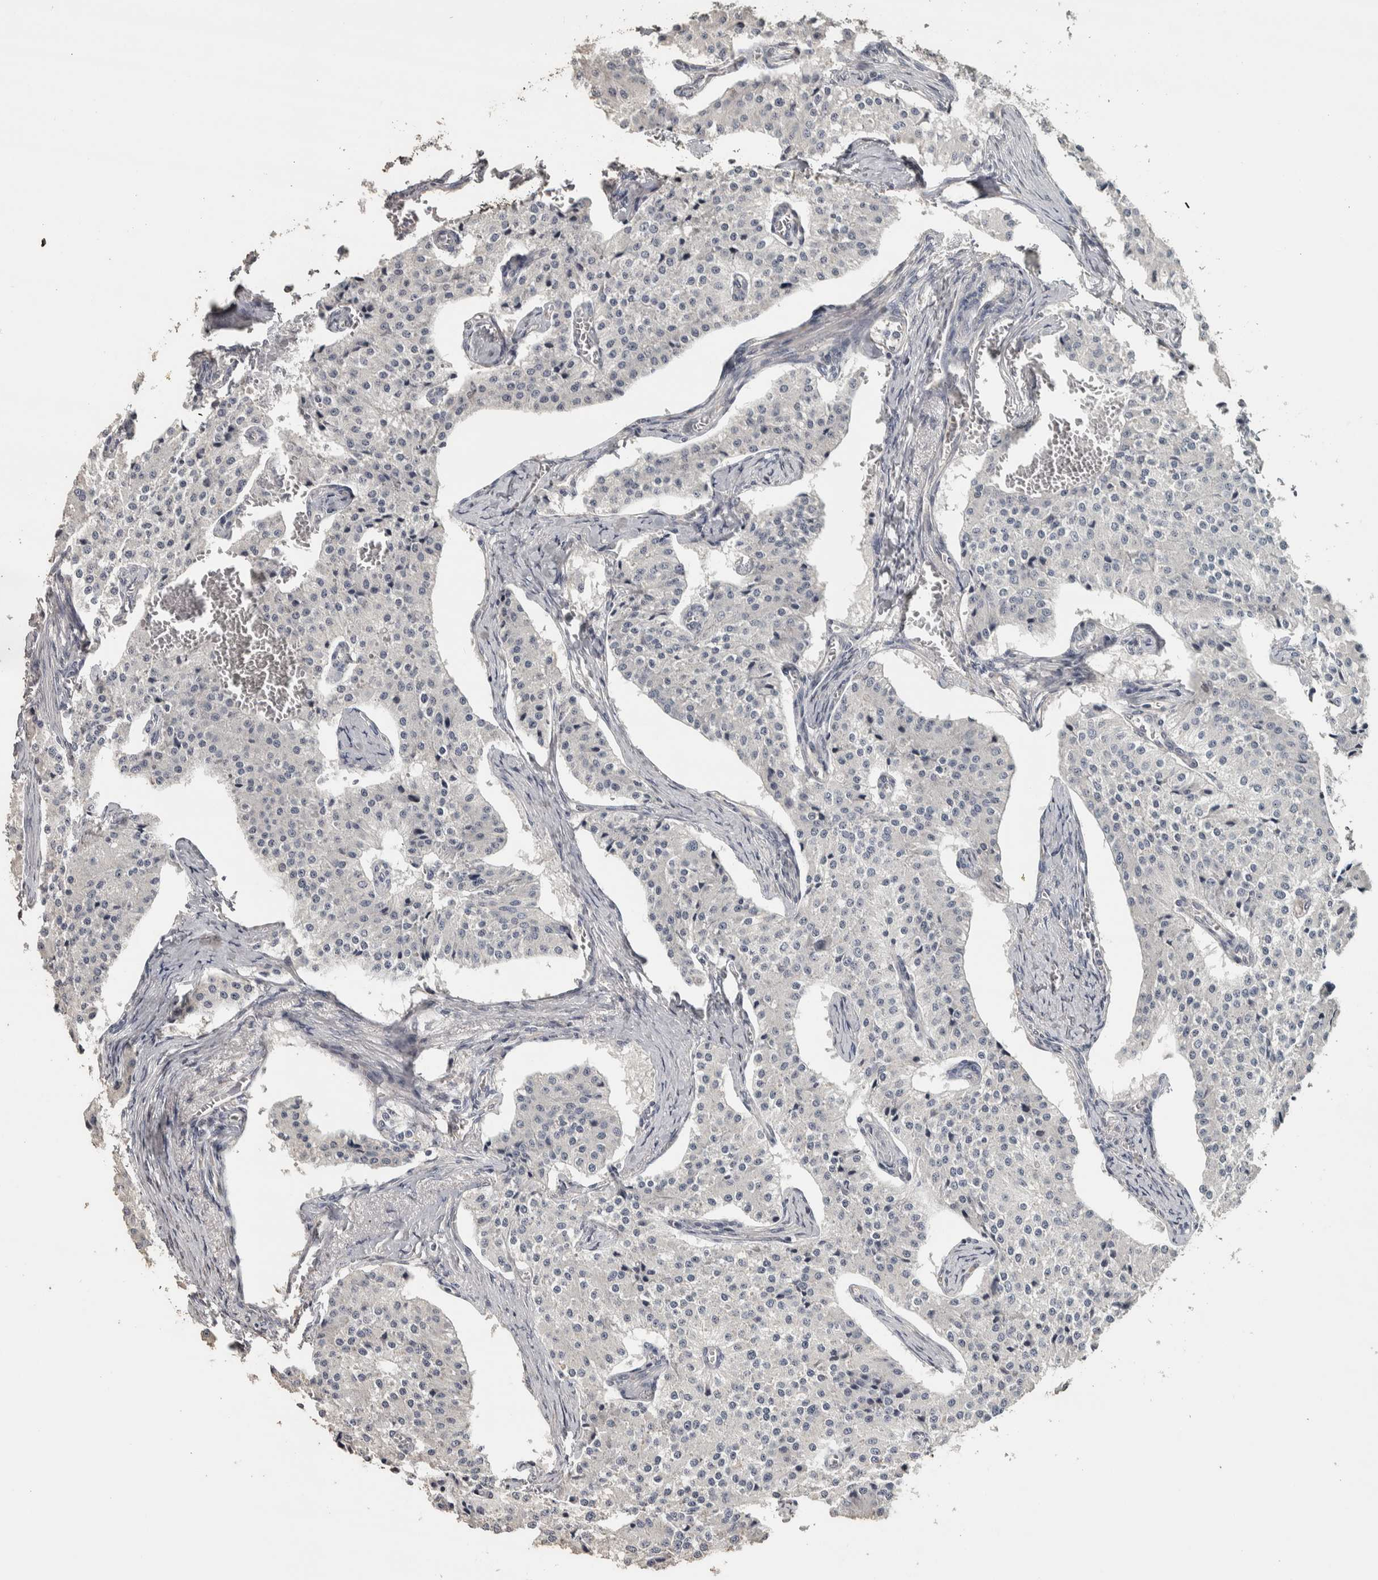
{"staining": {"intensity": "negative", "quantity": "none", "location": "none"}, "tissue": "carcinoid", "cell_type": "Tumor cells", "image_type": "cancer", "snomed": [{"axis": "morphology", "description": "Carcinoid, malignant, NOS"}, {"axis": "topography", "description": "Colon"}], "caption": "The micrograph reveals no significant positivity in tumor cells of malignant carcinoid.", "gene": "NECAB1", "patient": {"sex": "female", "age": 52}}